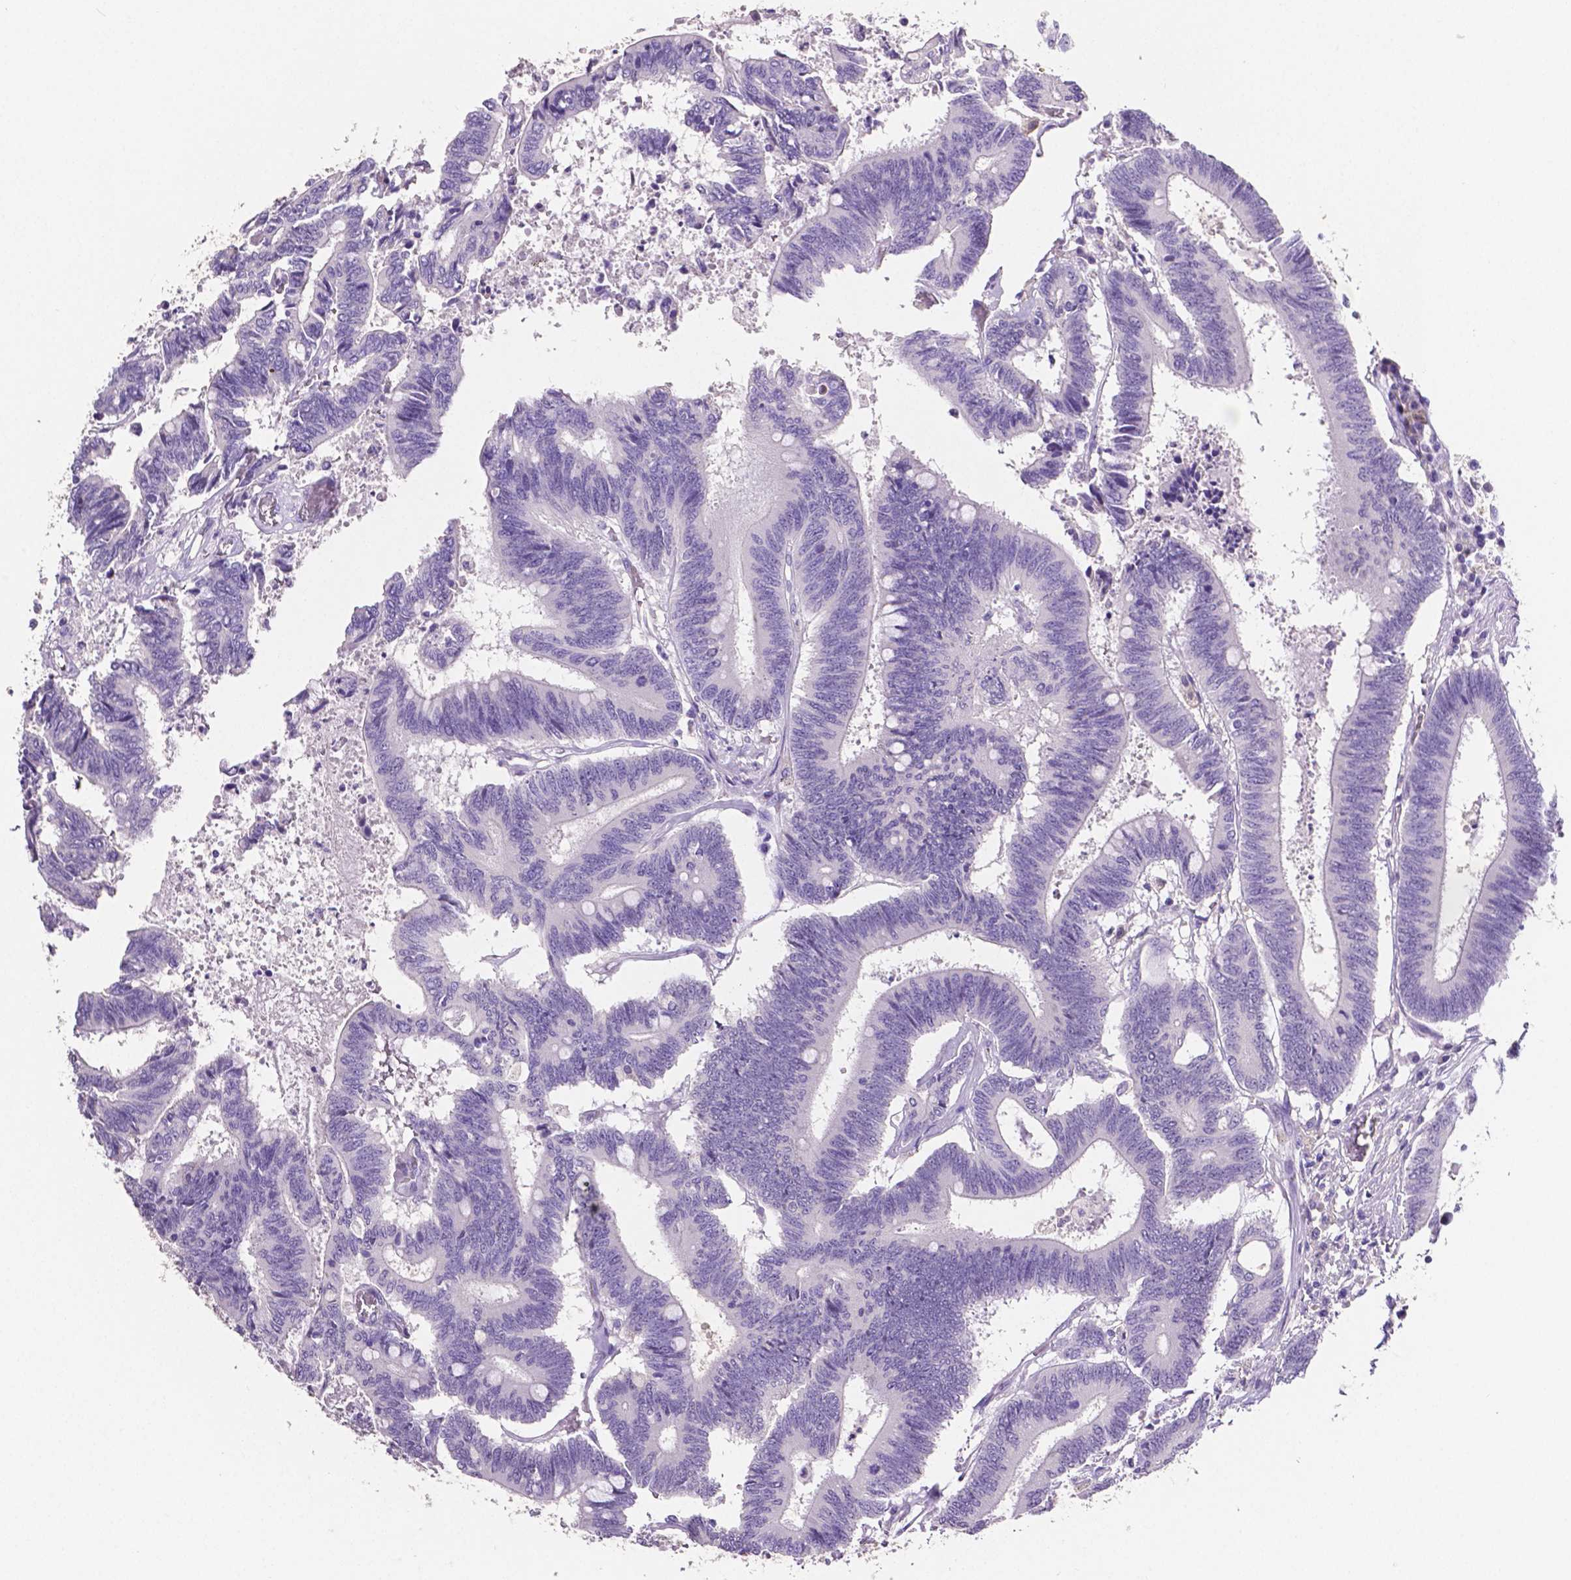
{"staining": {"intensity": "negative", "quantity": "none", "location": "none"}, "tissue": "colorectal cancer", "cell_type": "Tumor cells", "image_type": "cancer", "snomed": [{"axis": "morphology", "description": "Adenocarcinoma, NOS"}, {"axis": "topography", "description": "Rectum"}], "caption": "This is an IHC histopathology image of colorectal cancer (adenocarcinoma). There is no staining in tumor cells.", "gene": "SLC22A2", "patient": {"sex": "male", "age": 54}}